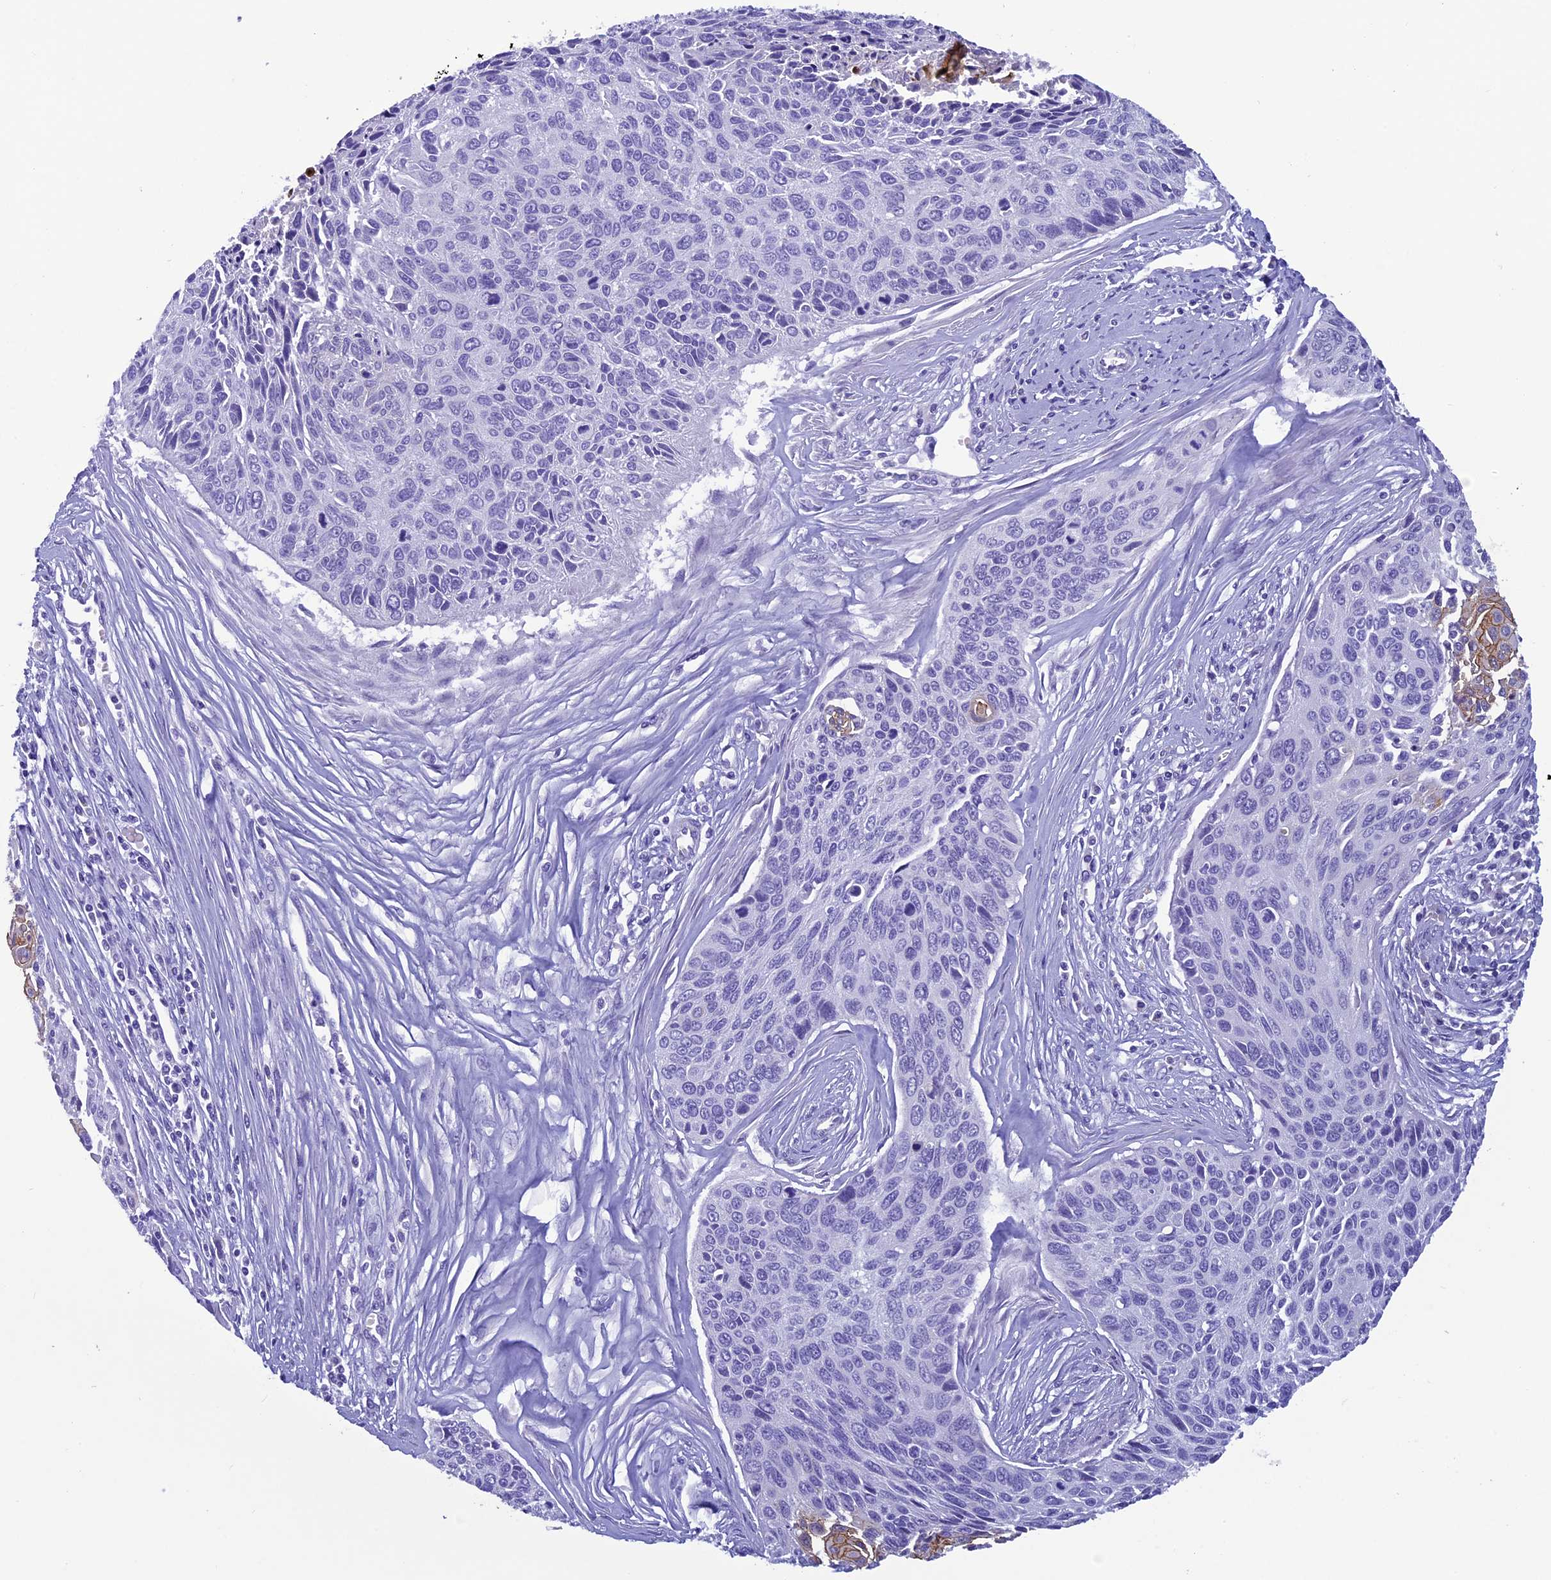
{"staining": {"intensity": "moderate", "quantity": "<25%", "location": "cytoplasmic/membranous"}, "tissue": "cervical cancer", "cell_type": "Tumor cells", "image_type": "cancer", "snomed": [{"axis": "morphology", "description": "Squamous cell carcinoma, NOS"}, {"axis": "topography", "description": "Cervix"}], "caption": "Squamous cell carcinoma (cervical) was stained to show a protein in brown. There is low levels of moderate cytoplasmic/membranous positivity in about <25% of tumor cells.", "gene": "SCEL", "patient": {"sex": "female", "age": 55}}